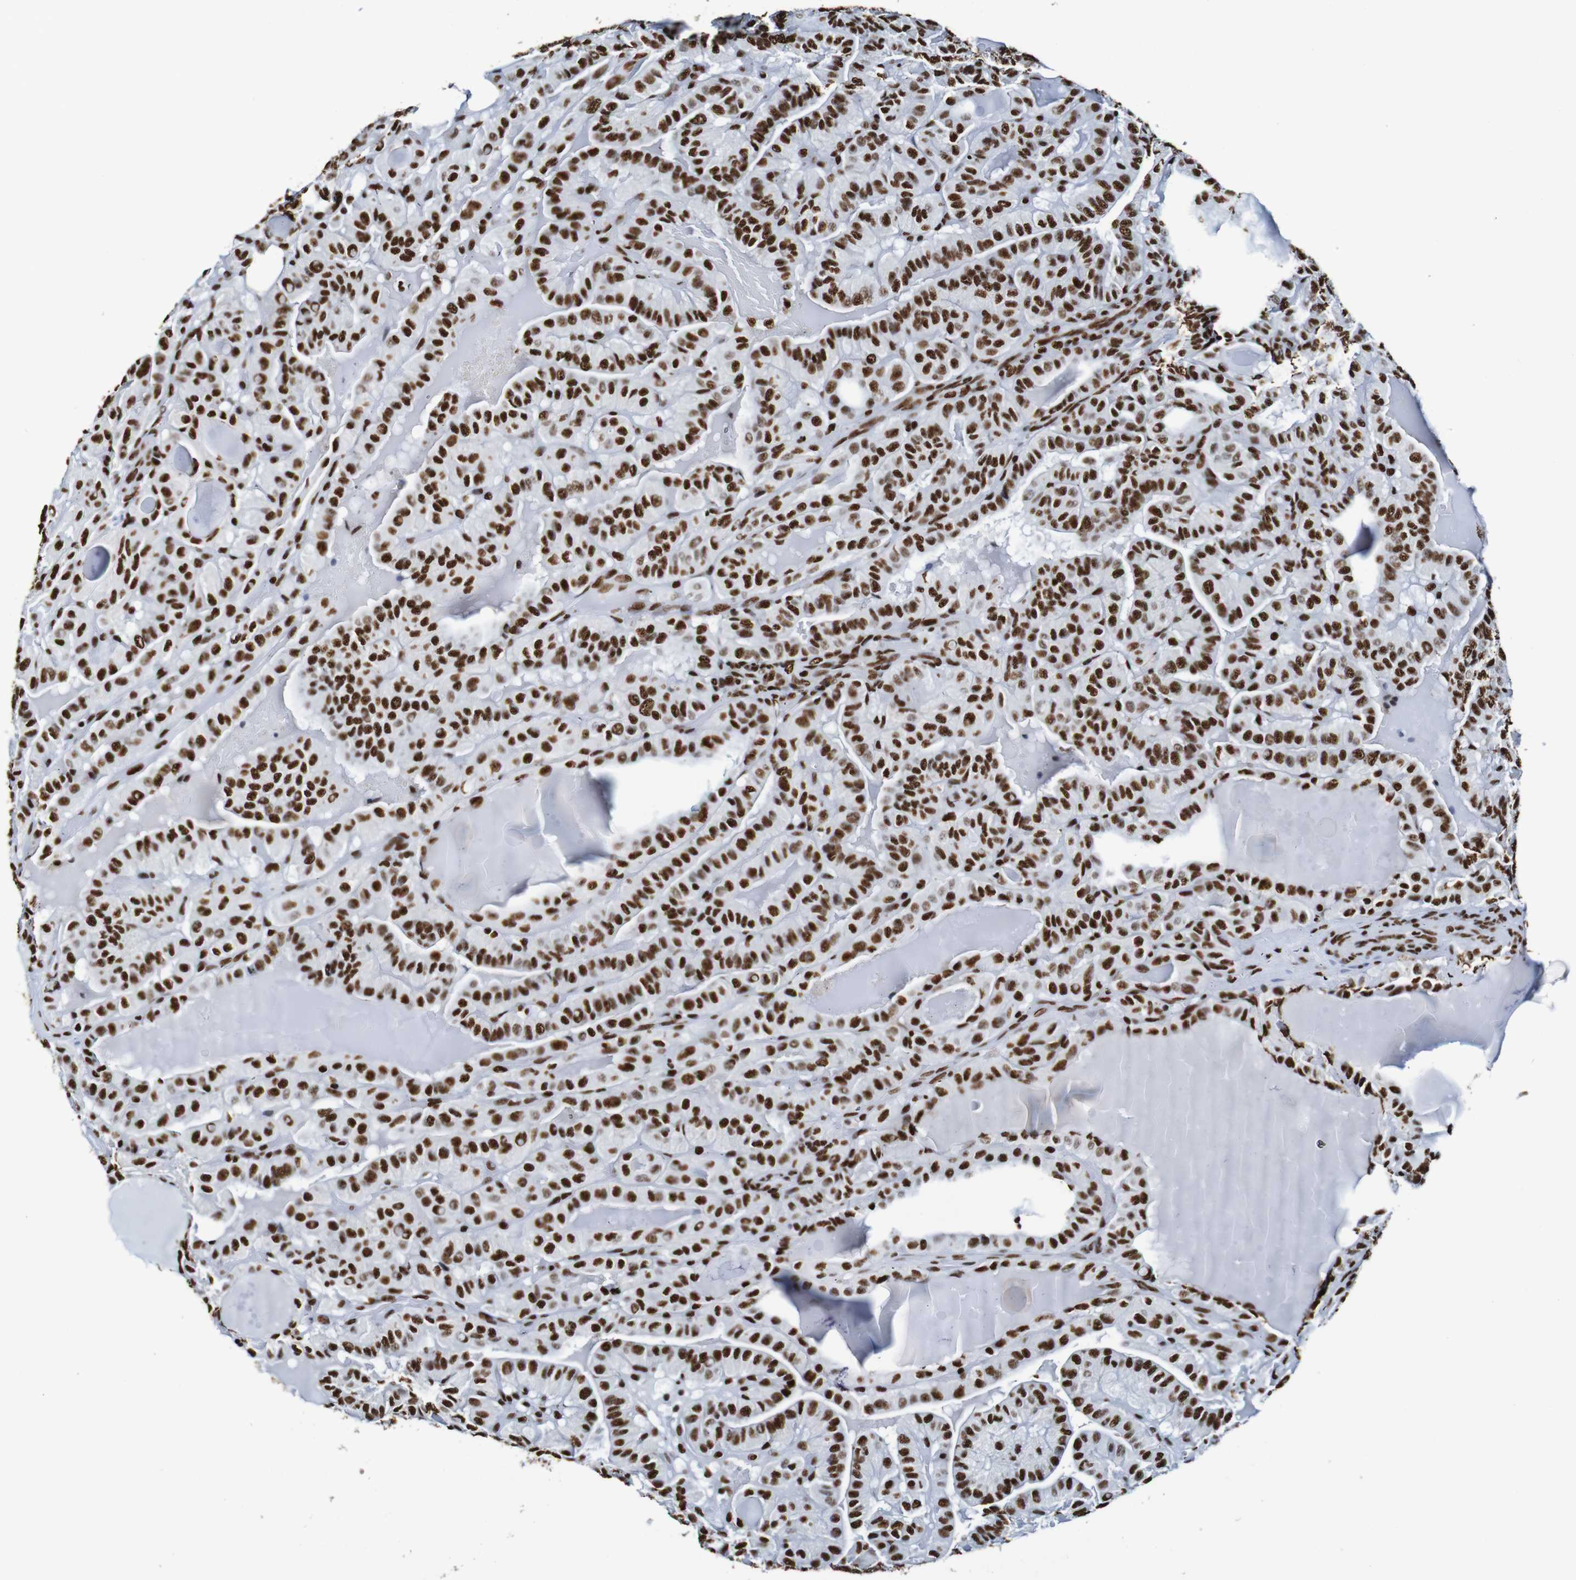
{"staining": {"intensity": "strong", "quantity": ">75%", "location": "nuclear"}, "tissue": "thyroid cancer", "cell_type": "Tumor cells", "image_type": "cancer", "snomed": [{"axis": "morphology", "description": "Papillary adenocarcinoma, NOS"}, {"axis": "topography", "description": "Thyroid gland"}], "caption": "DAB (3,3'-diaminobenzidine) immunohistochemical staining of thyroid cancer reveals strong nuclear protein positivity in approximately >75% of tumor cells.", "gene": "SRSF3", "patient": {"sex": "male", "age": 77}}